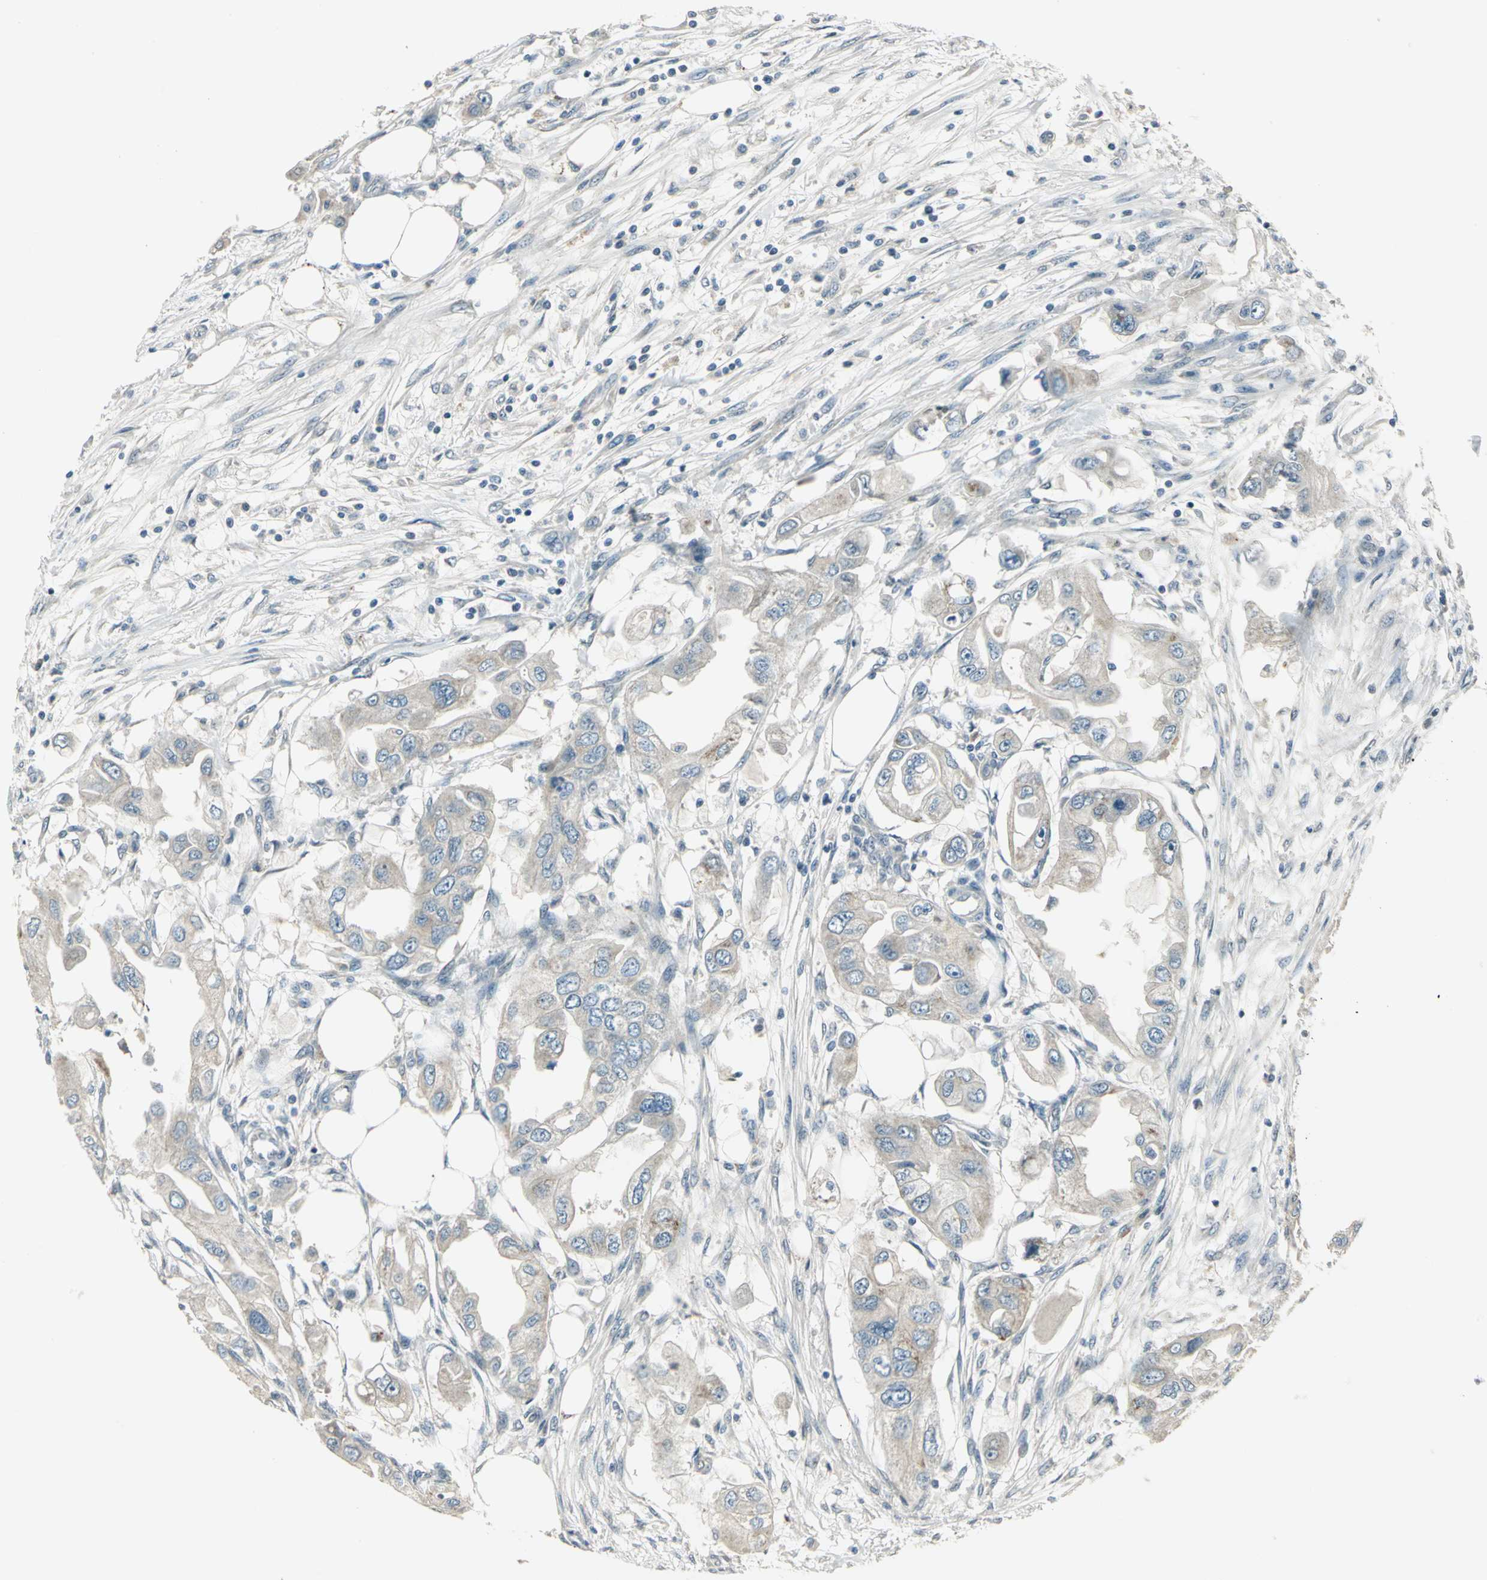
{"staining": {"intensity": "weak", "quantity": "<25%", "location": "cytoplasmic/membranous"}, "tissue": "endometrial cancer", "cell_type": "Tumor cells", "image_type": "cancer", "snomed": [{"axis": "morphology", "description": "Adenocarcinoma, NOS"}, {"axis": "topography", "description": "Endometrium"}], "caption": "Tumor cells show no significant positivity in endometrial cancer.", "gene": "RAD17", "patient": {"sex": "female", "age": 67}}